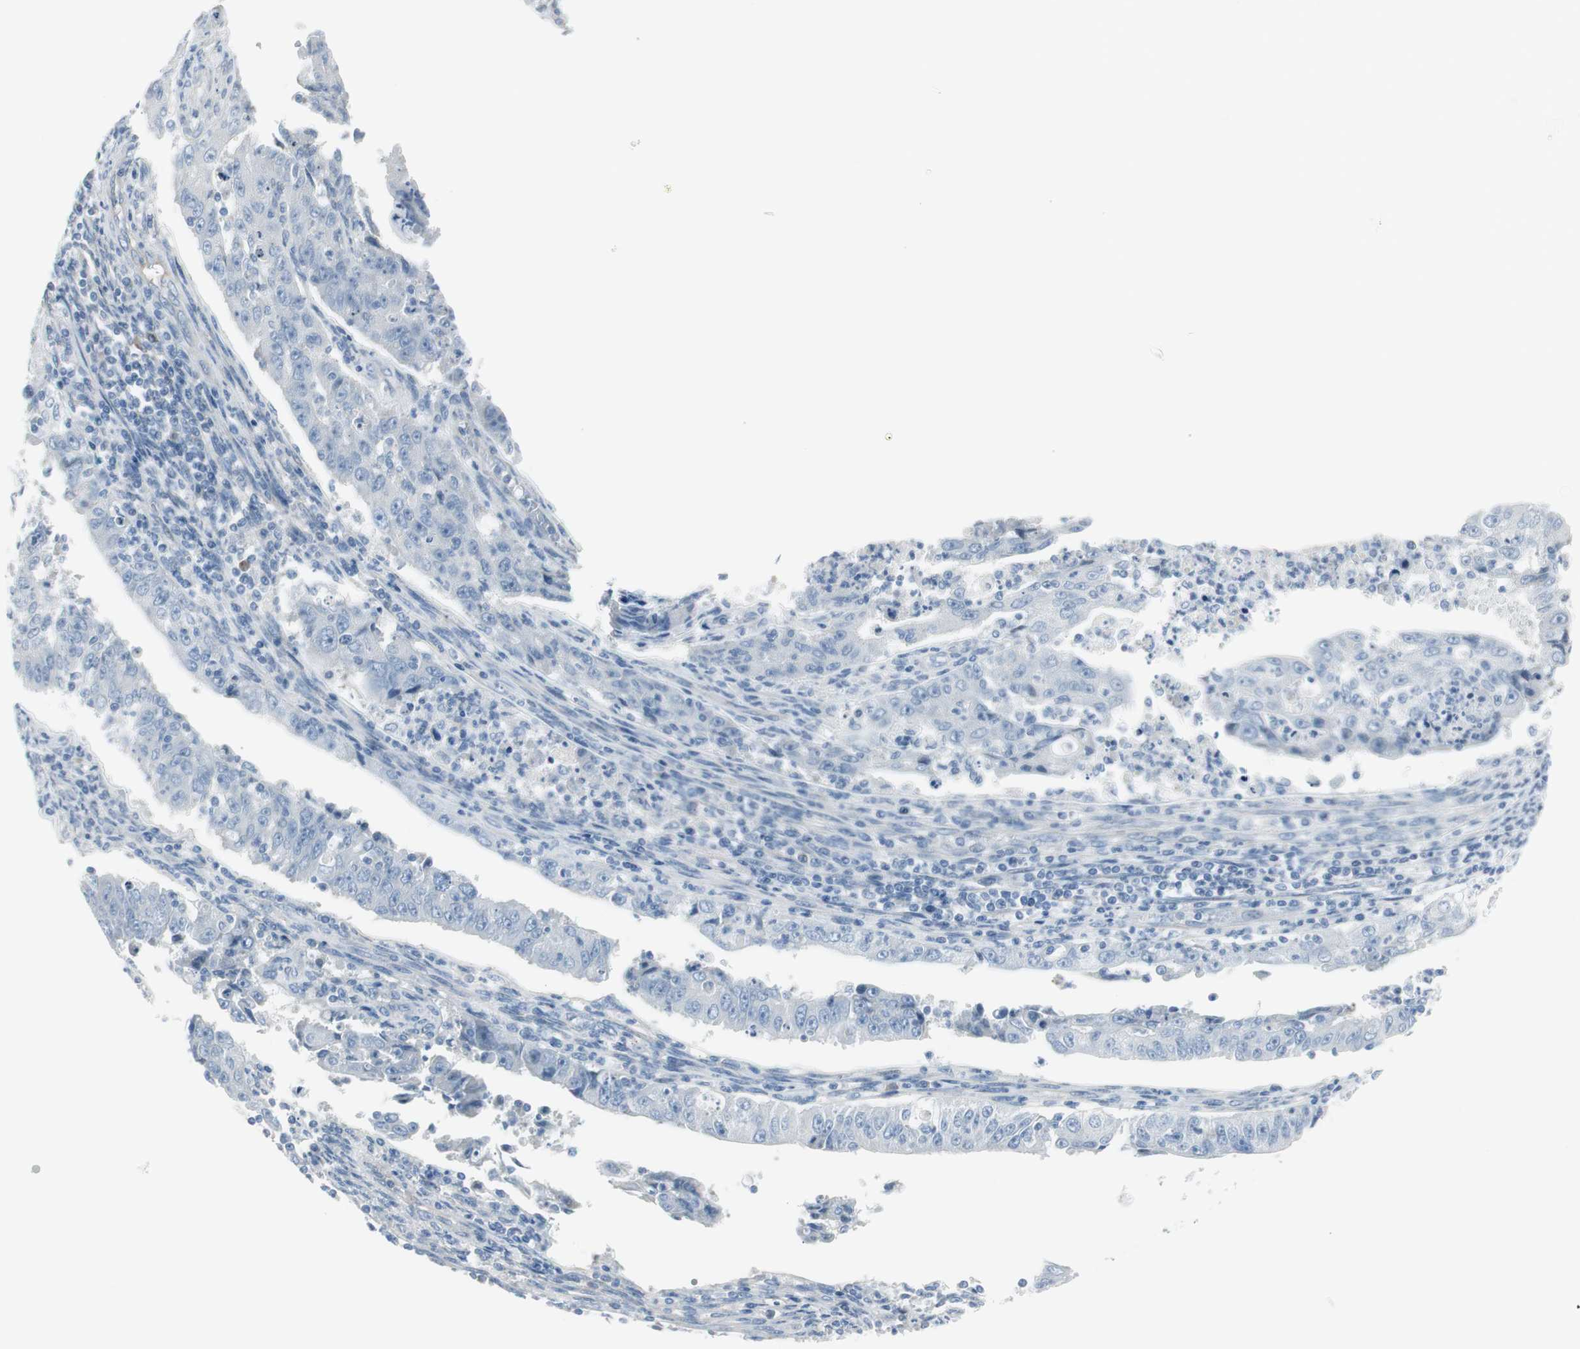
{"staining": {"intensity": "negative", "quantity": "none", "location": "none"}, "tissue": "endometrial cancer", "cell_type": "Tumor cells", "image_type": "cancer", "snomed": [{"axis": "morphology", "description": "Adenocarcinoma, NOS"}, {"axis": "topography", "description": "Endometrium"}], "caption": "Tumor cells show no significant protein expression in endometrial cancer (adenocarcinoma). (Brightfield microscopy of DAB (3,3'-diaminobenzidine) immunohistochemistry (IHC) at high magnification).", "gene": "CACNA2D1", "patient": {"sex": "female", "age": 42}}